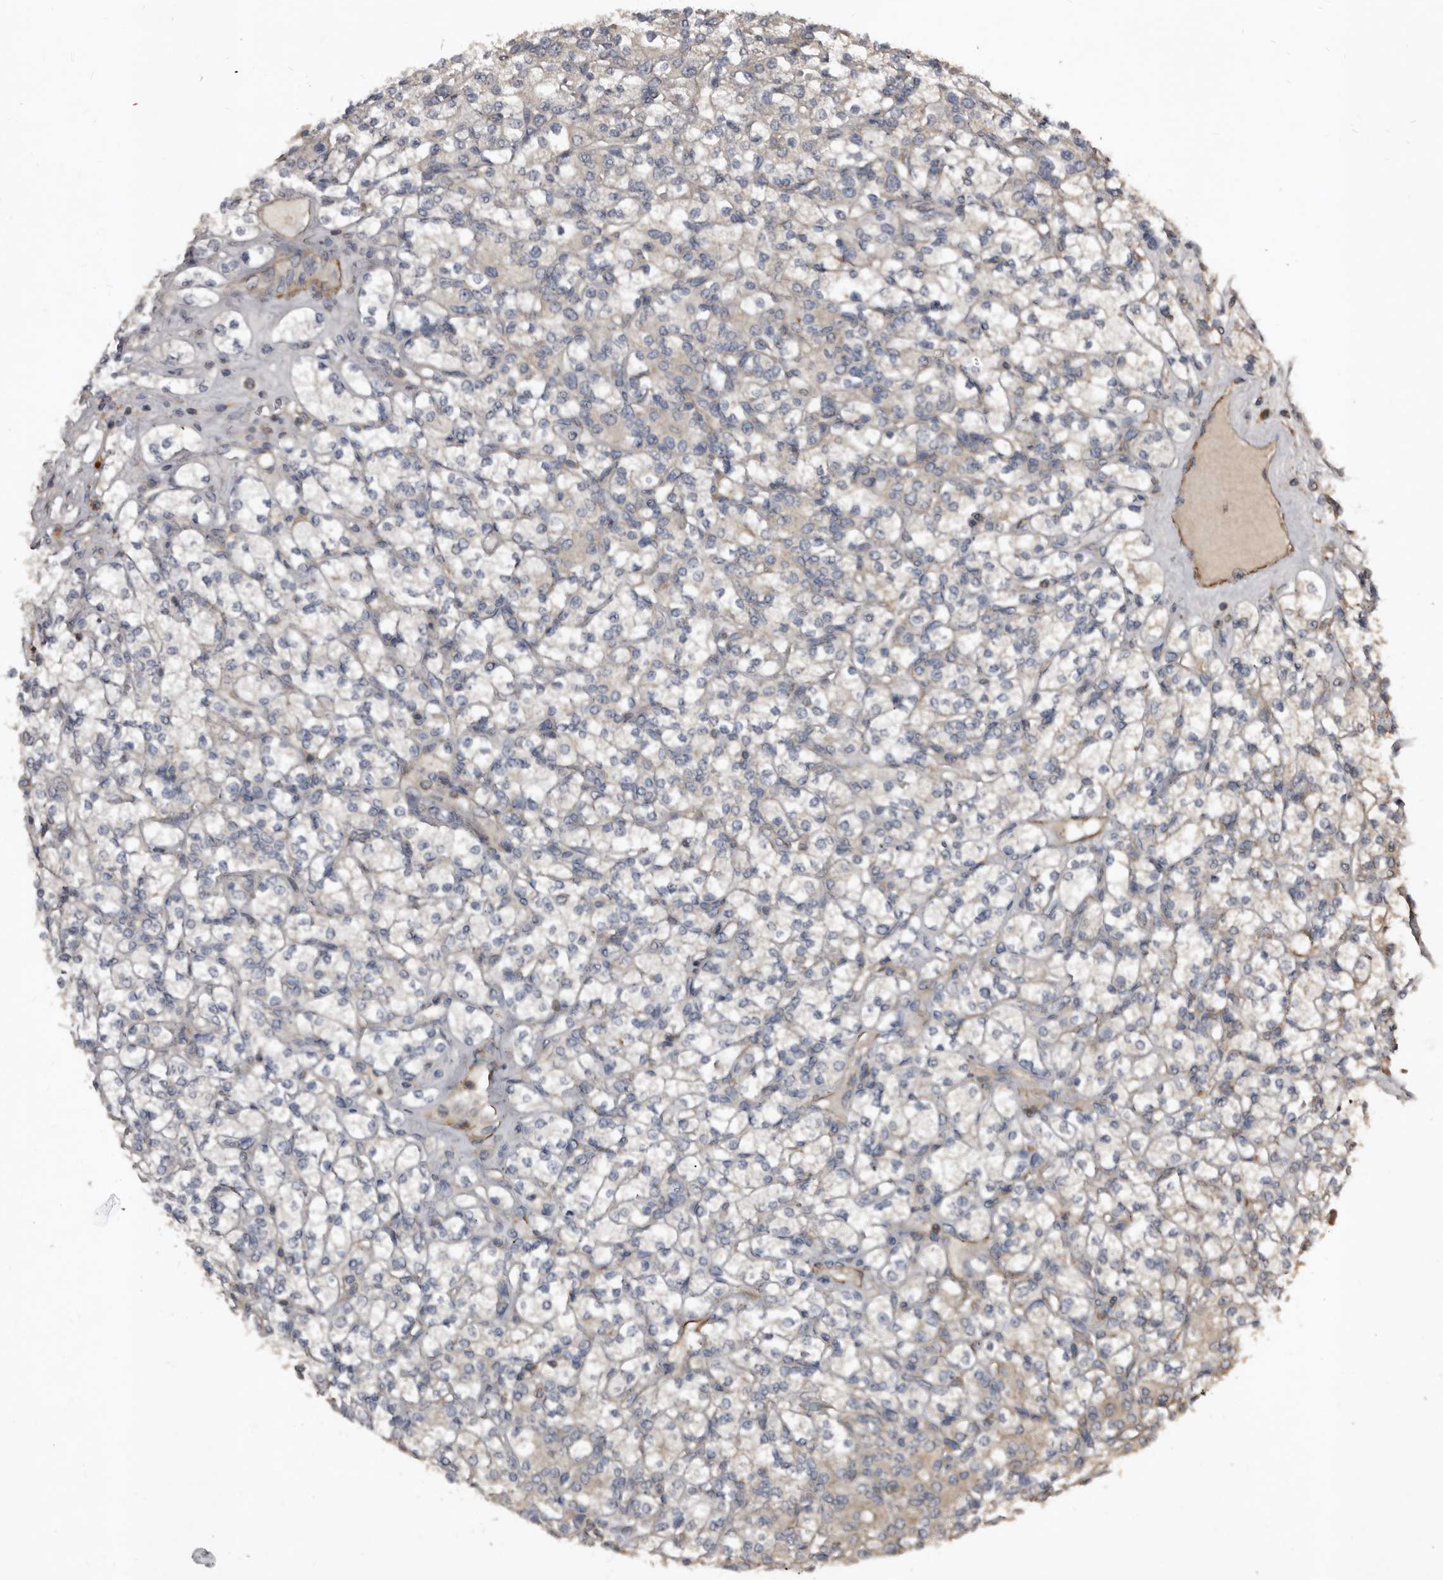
{"staining": {"intensity": "negative", "quantity": "none", "location": "none"}, "tissue": "renal cancer", "cell_type": "Tumor cells", "image_type": "cancer", "snomed": [{"axis": "morphology", "description": "Adenocarcinoma, NOS"}, {"axis": "topography", "description": "Kidney"}], "caption": "This photomicrograph is of adenocarcinoma (renal) stained with IHC to label a protein in brown with the nuclei are counter-stained blue. There is no expression in tumor cells.", "gene": "GREB1", "patient": {"sex": "male", "age": 77}}